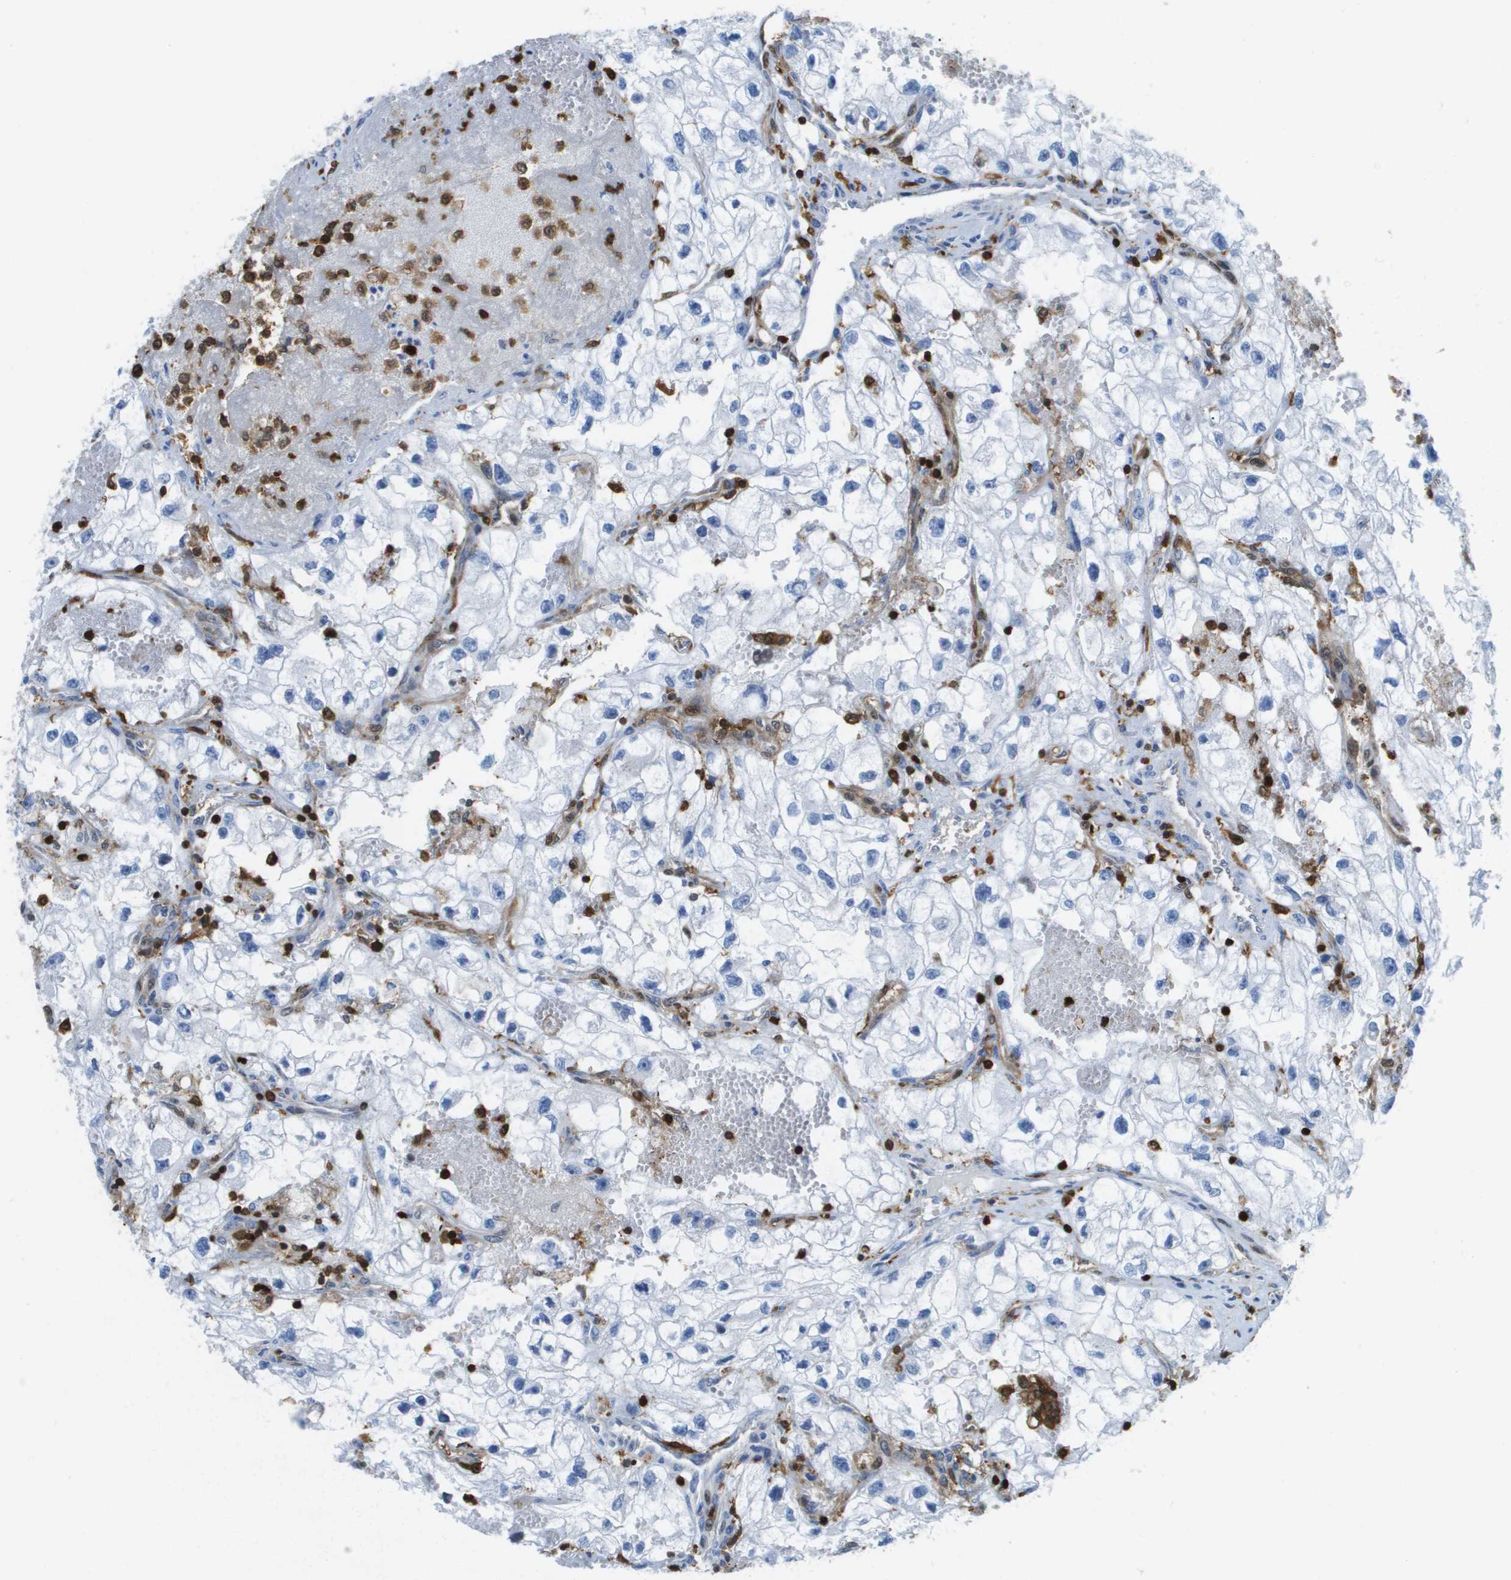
{"staining": {"intensity": "negative", "quantity": "none", "location": "none"}, "tissue": "renal cancer", "cell_type": "Tumor cells", "image_type": "cancer", "snomed": [{"axis": "morphology", "description": "Adenocarcinoma, NOS"}, {"axis": "topography", "description": "Kidney"}], "caption": "Immunohistochemical staining of renal cancer (adenocarcinoma) demonstrates no significant staining in tumor cells. (Stains: DAB (3,3'-diaminobenzidine) immunohistochemistry (IHC) with hematoxylin counter stain, Microscopy: brightfield microscopy at high magnification).", "gene": "DOCK5", "patient": {"sex": "female", "age": 70}}